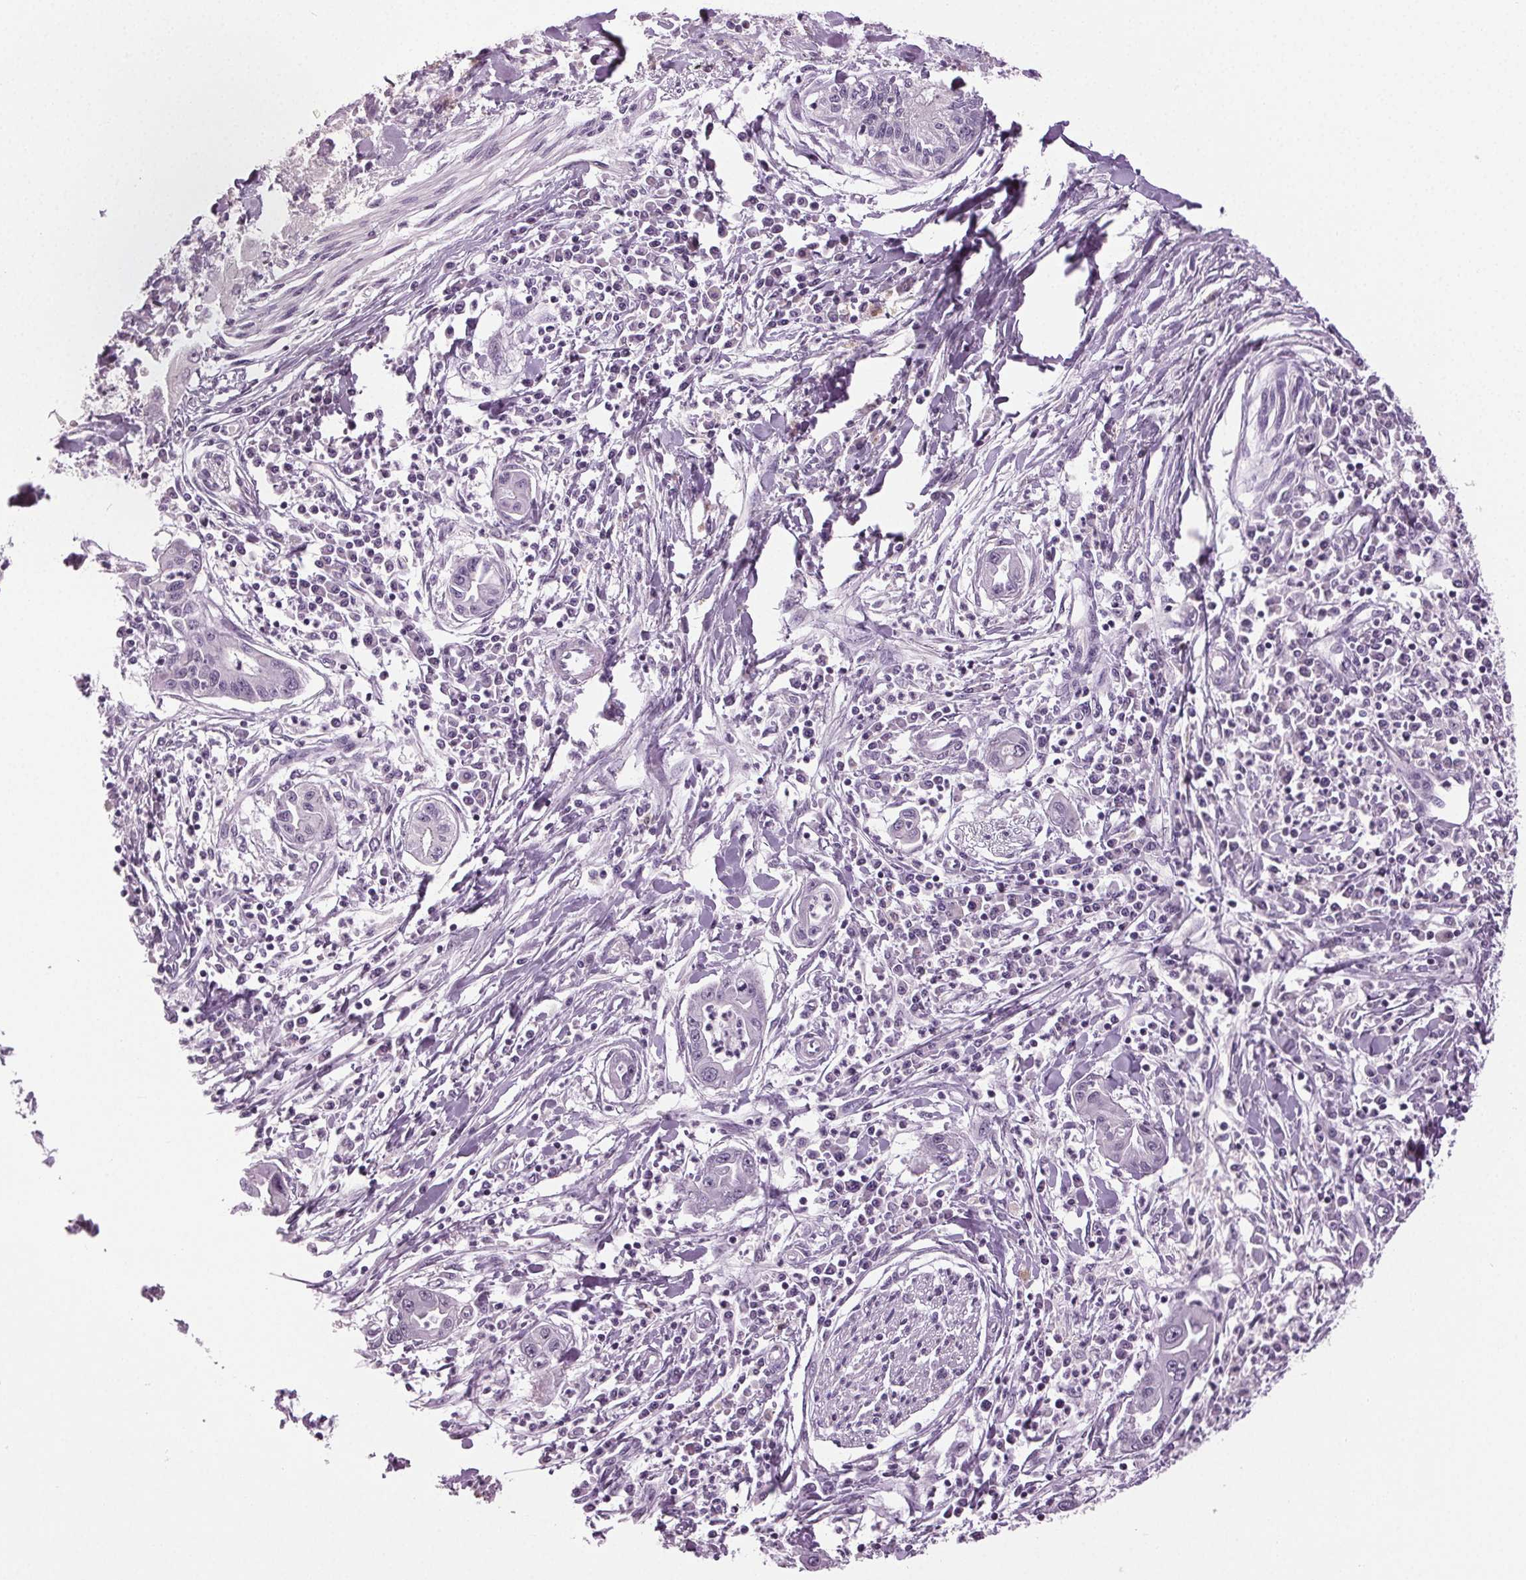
{"staining": {"intensity": "negative", "quantity": "none", "location": "none"}, "tissue": "pancreatic cancer", "cell_type": "Tumor cells", "image_type": "cancer", "snomed": [{"axis": "morphology", "description": "Adenocarcinoma, NOS"}, {"axis": "topography", "description": "Pancreas"}], "caption": "The immunohistochemistry micrograph has no significant positivity in tumor cells of pancreatic cancer tissue.", "gene": "DNAH12", "patient": {"sex": "male", "age": 72}}